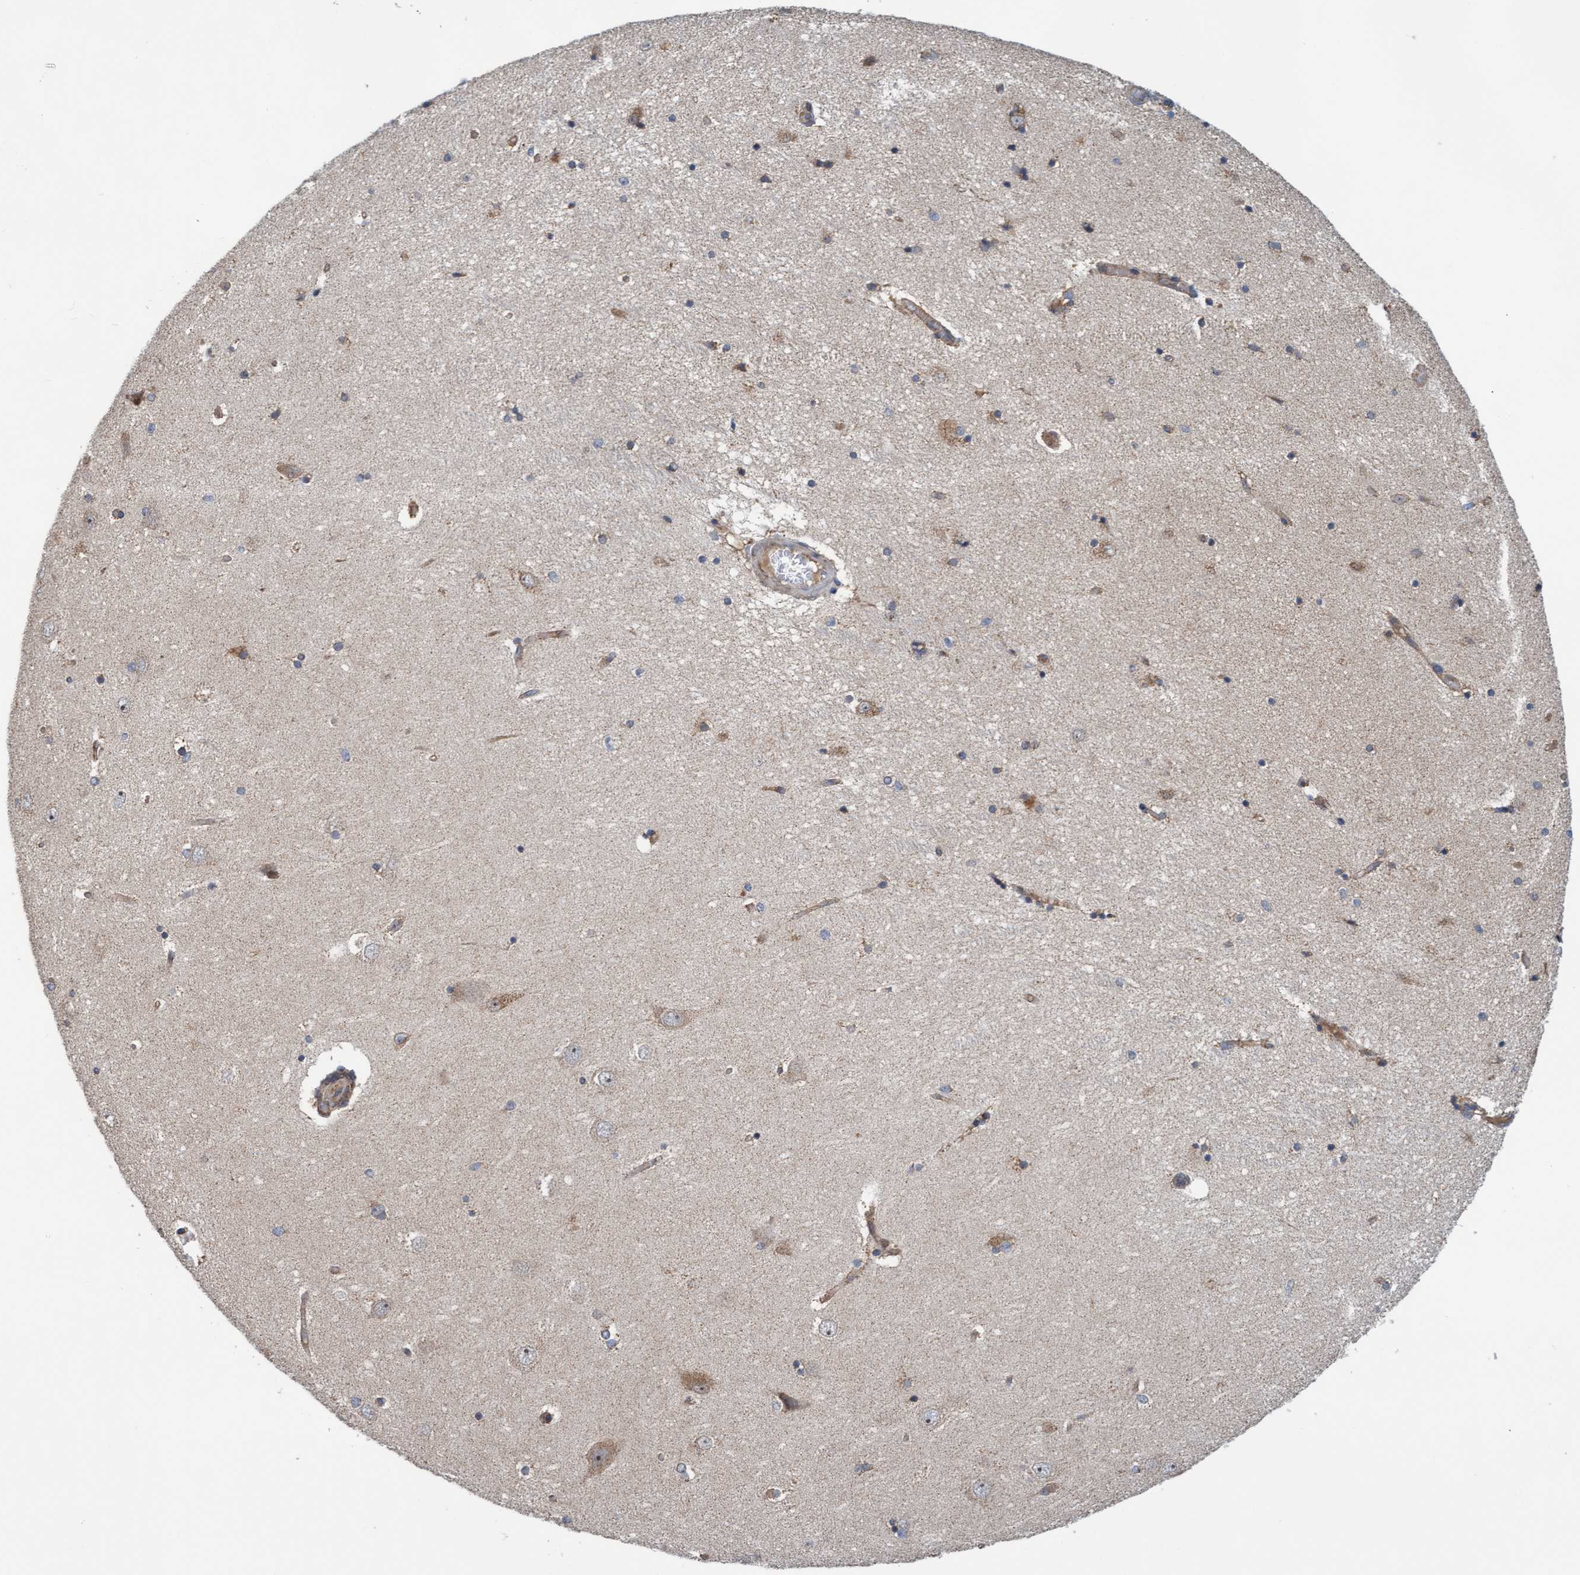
{"staining": {"intensity": "weak", "quantity": "25%-75%", "location": "cytoplasmic/membranous"}, "tissue": "hippocampus", "cell_type": "Glial cells", "image_type": "normal", "snomed": [{"axis": "morphology", "description": "Normal tissue, NOS"}, {"axis": "topography", "description": "Hippocampus"}], "caption": "Weak cytoplasmic/membranous positivity is present in approximately 25%-75% of glial cells in normal hippocampus.", "gene": "ZNF566", "patient": {"sex": "female", "age": 54}}